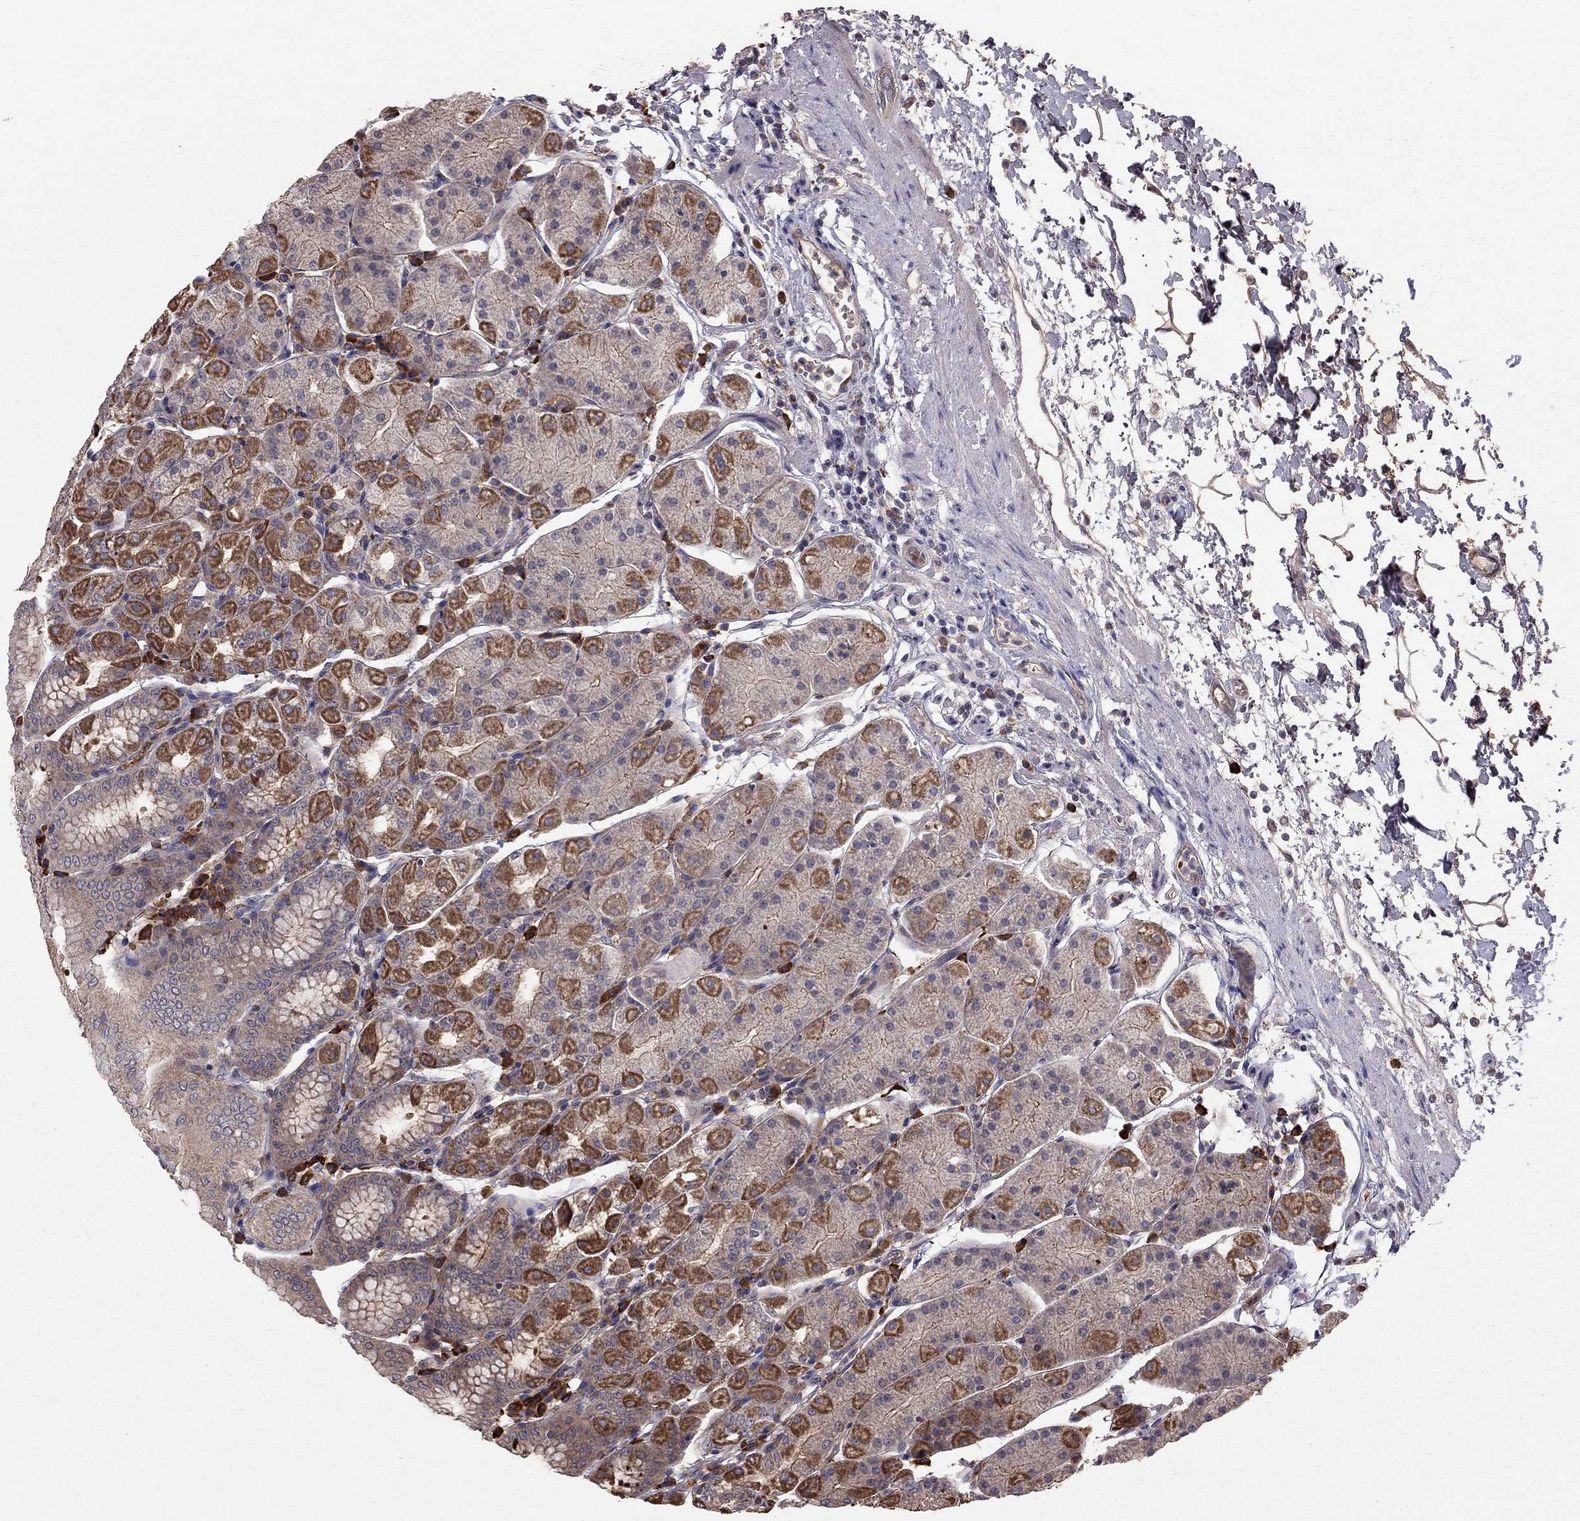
{"staining": {"intensity": "strong", "quantity": "25%-75%", "location": "cytoplasmic/membranous"}, "tissue": "stomach", "cell_type": "Glandular cells", "image_type": "normal", "snomed": [{"axis": "morphology", "description": "Normal tissue, NOS"}, {"axis": "topography", "description": "Stomach"}], "caption": "Human stomach stained with a brown dye reveals strong cytoplasmic/membranous positive expression in about 25%-75% of glandular cells.", "gene": "PIK3CG", "patient": {"sex": "male", "age": 54}}